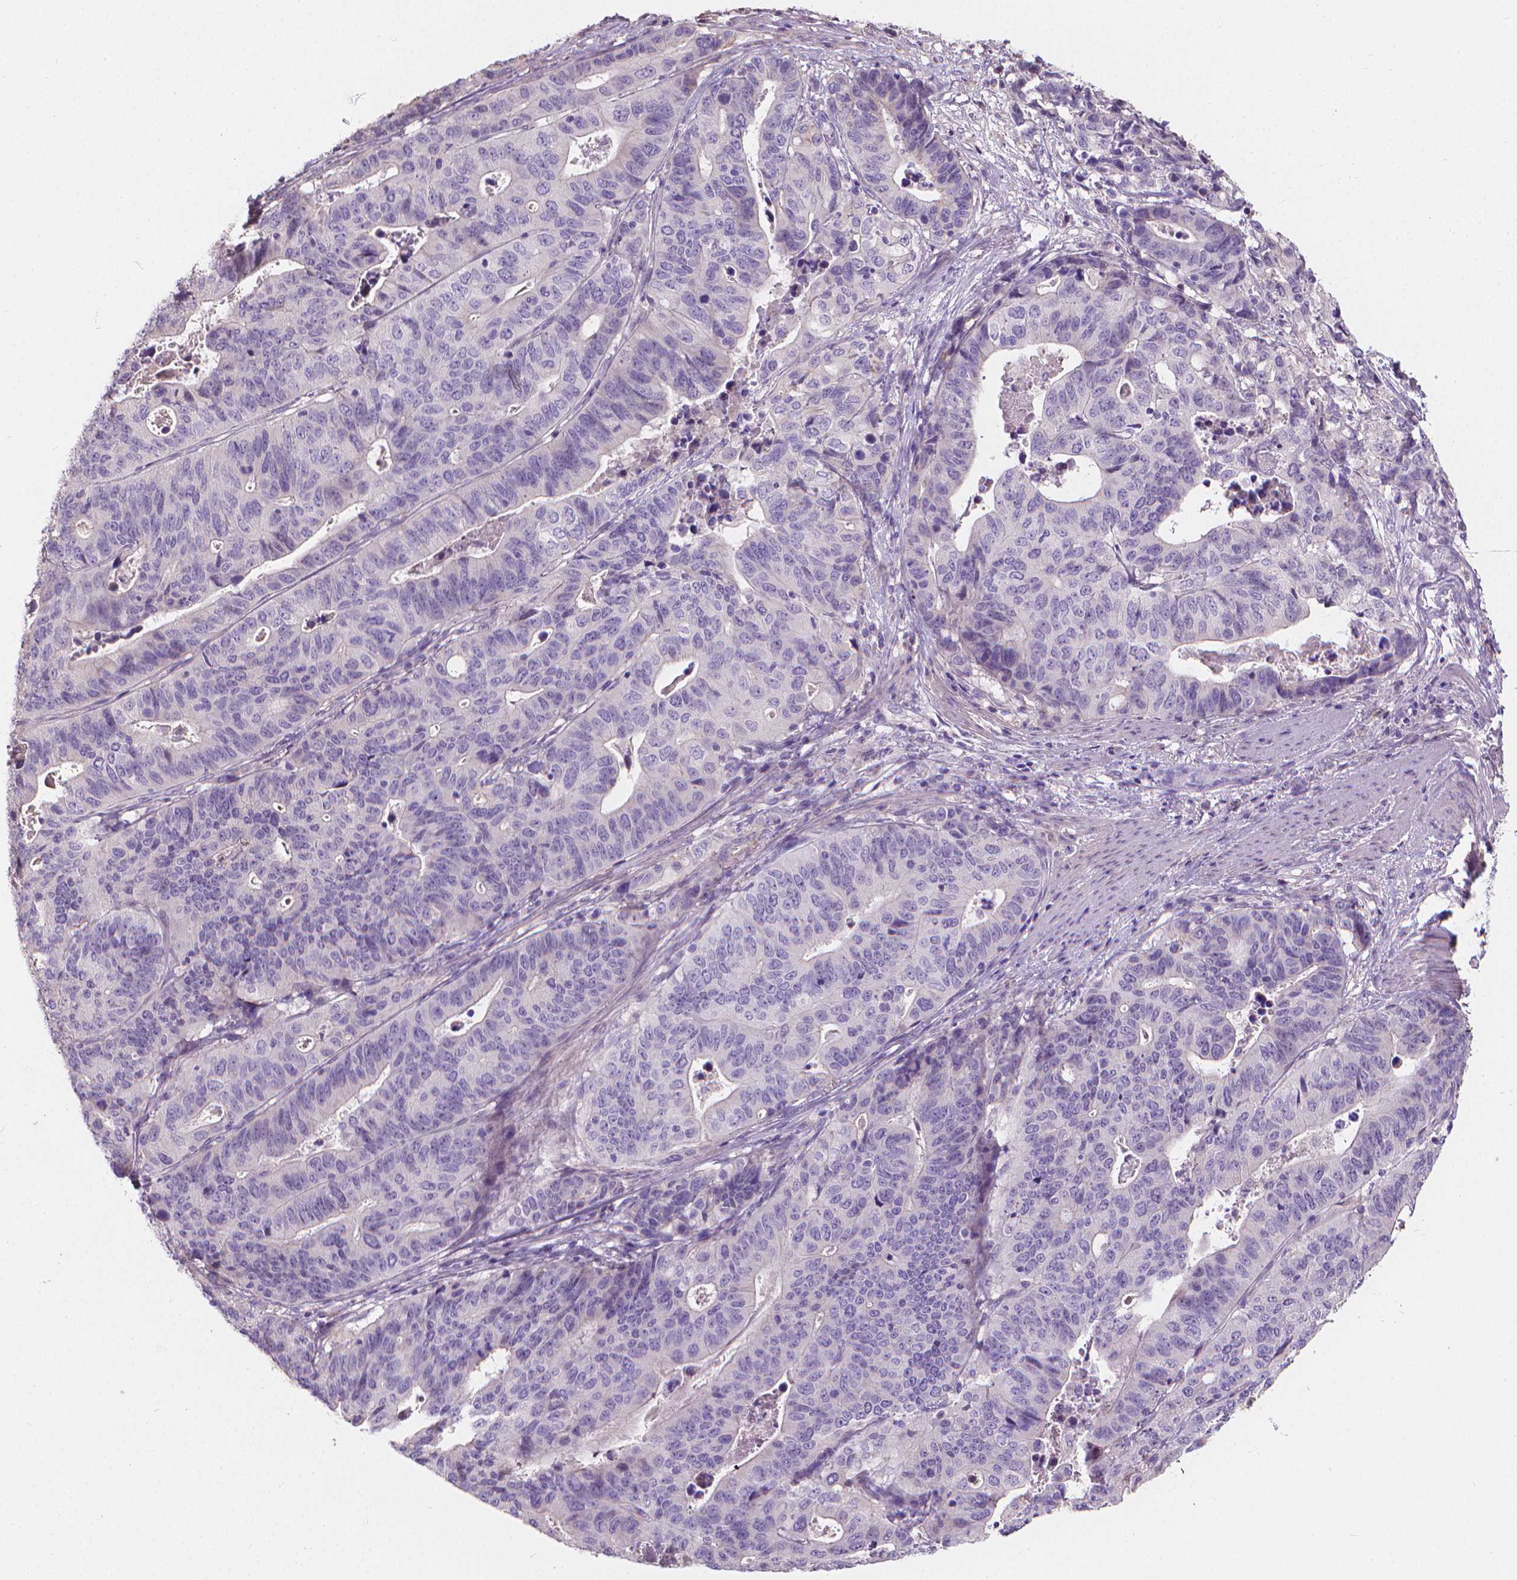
{"staining": {"intensity": "negative", "quantity": "none", "location": "none"}, "tissue": "stomach cancer", "cell_type": "Tumor cells", "image_type": "cancer", "snomed": [{"axis": "morphology", "description": "Adenocarcinoma, NOS"}, {"axis": "topography", "description": "Stomach, upper"}], "caption": "Protein analysis of adenocarcinoma (stomach) reveals no significant staining in tumor cells. (Immunohistochemistry, brightfield microscopy, high magnification).", "gene": "CABCOCO1", "patient": {"sex": "female", "age": 67}}